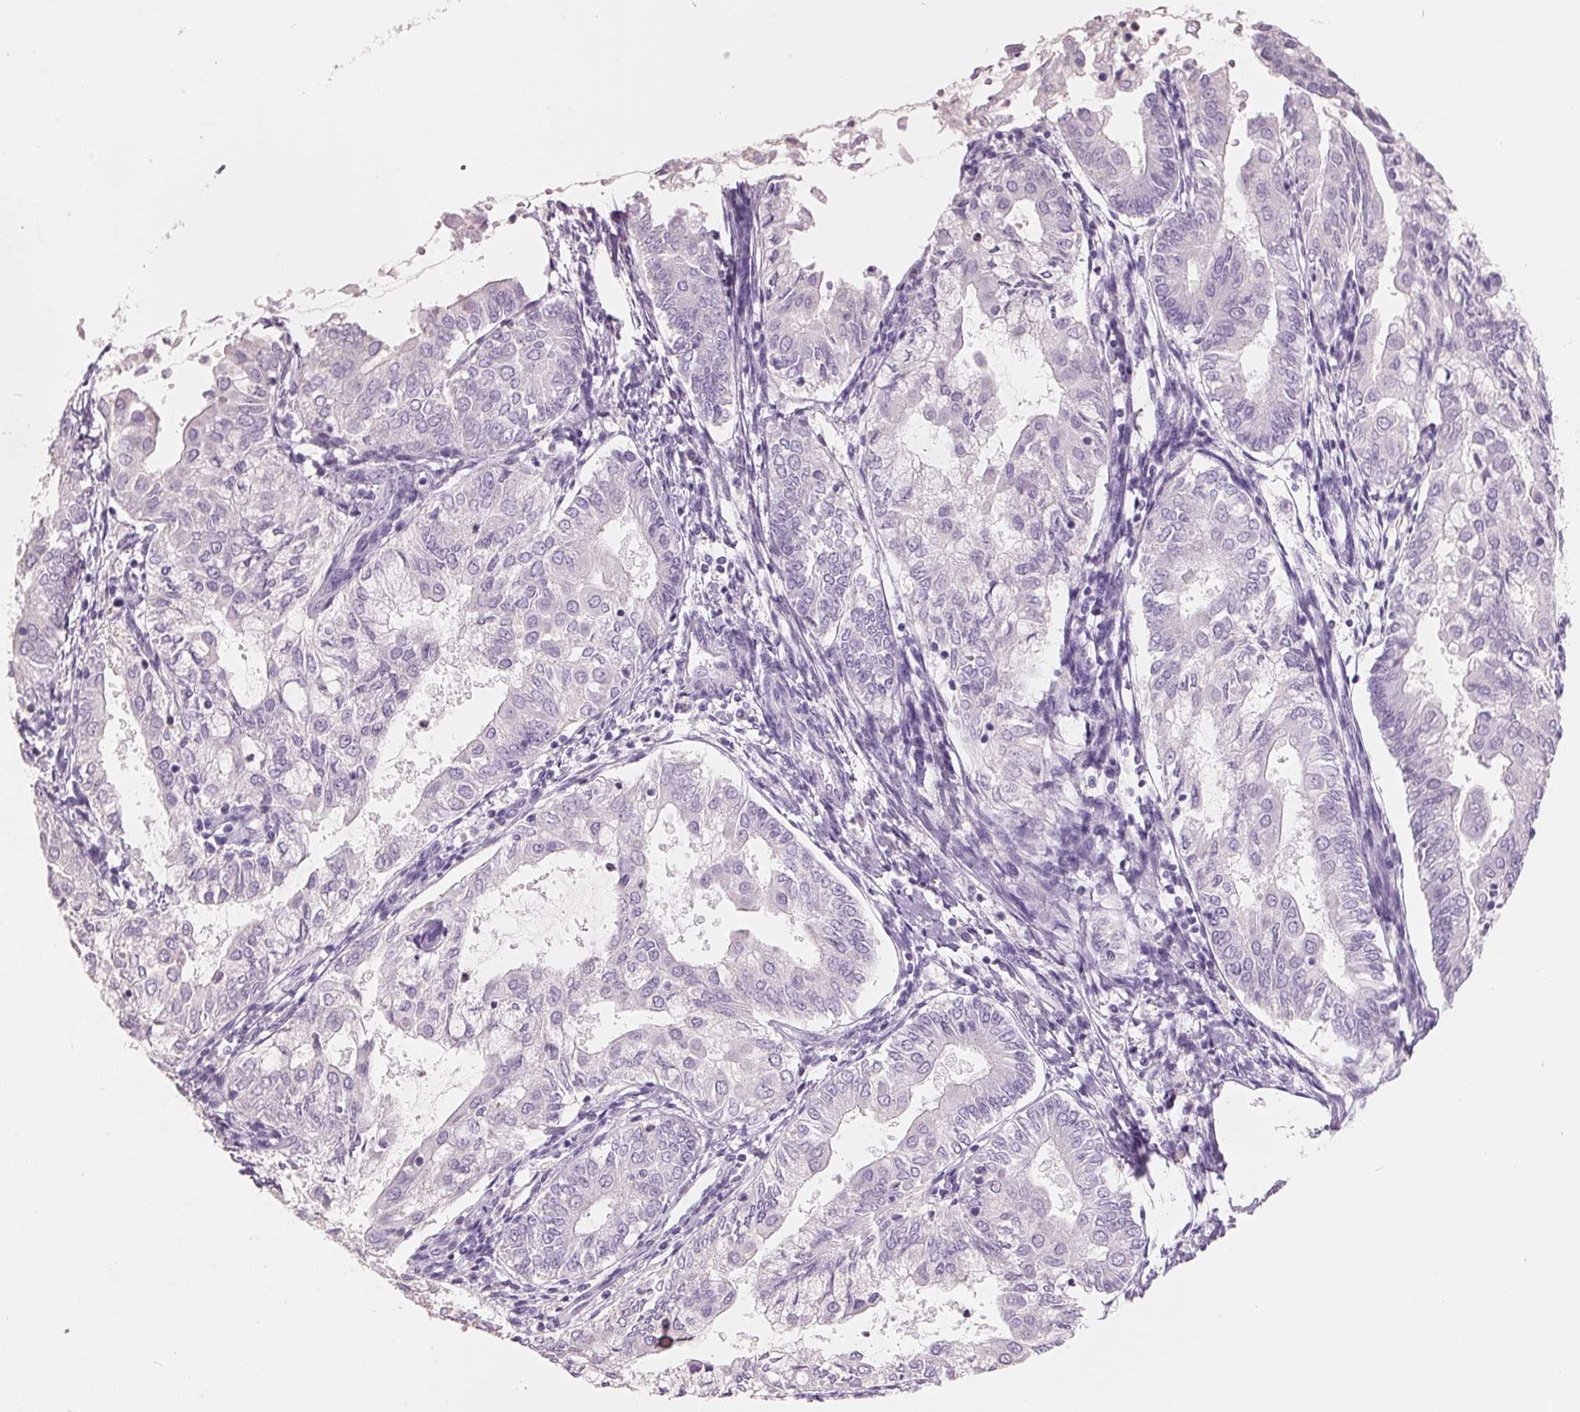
{"staining": {"intensity": "negative", "quantity": "none", "location": "none"}, "tissue": "endometrial cancer", "cell_type": "Tumor cells", "image_type": "cancer", "snomed": [{"axis": "morphology", "description": "Adenocarcinoma, NOS"}, {"axis": "topography", "description": "Endometrium"}], "caption": "Human endometrial cancer stained for a protein using immunohistochemistry demonstrates no expression in tumor cells.", "gene": "FTCD", "patient": {"sex": "female", "age": 68}}